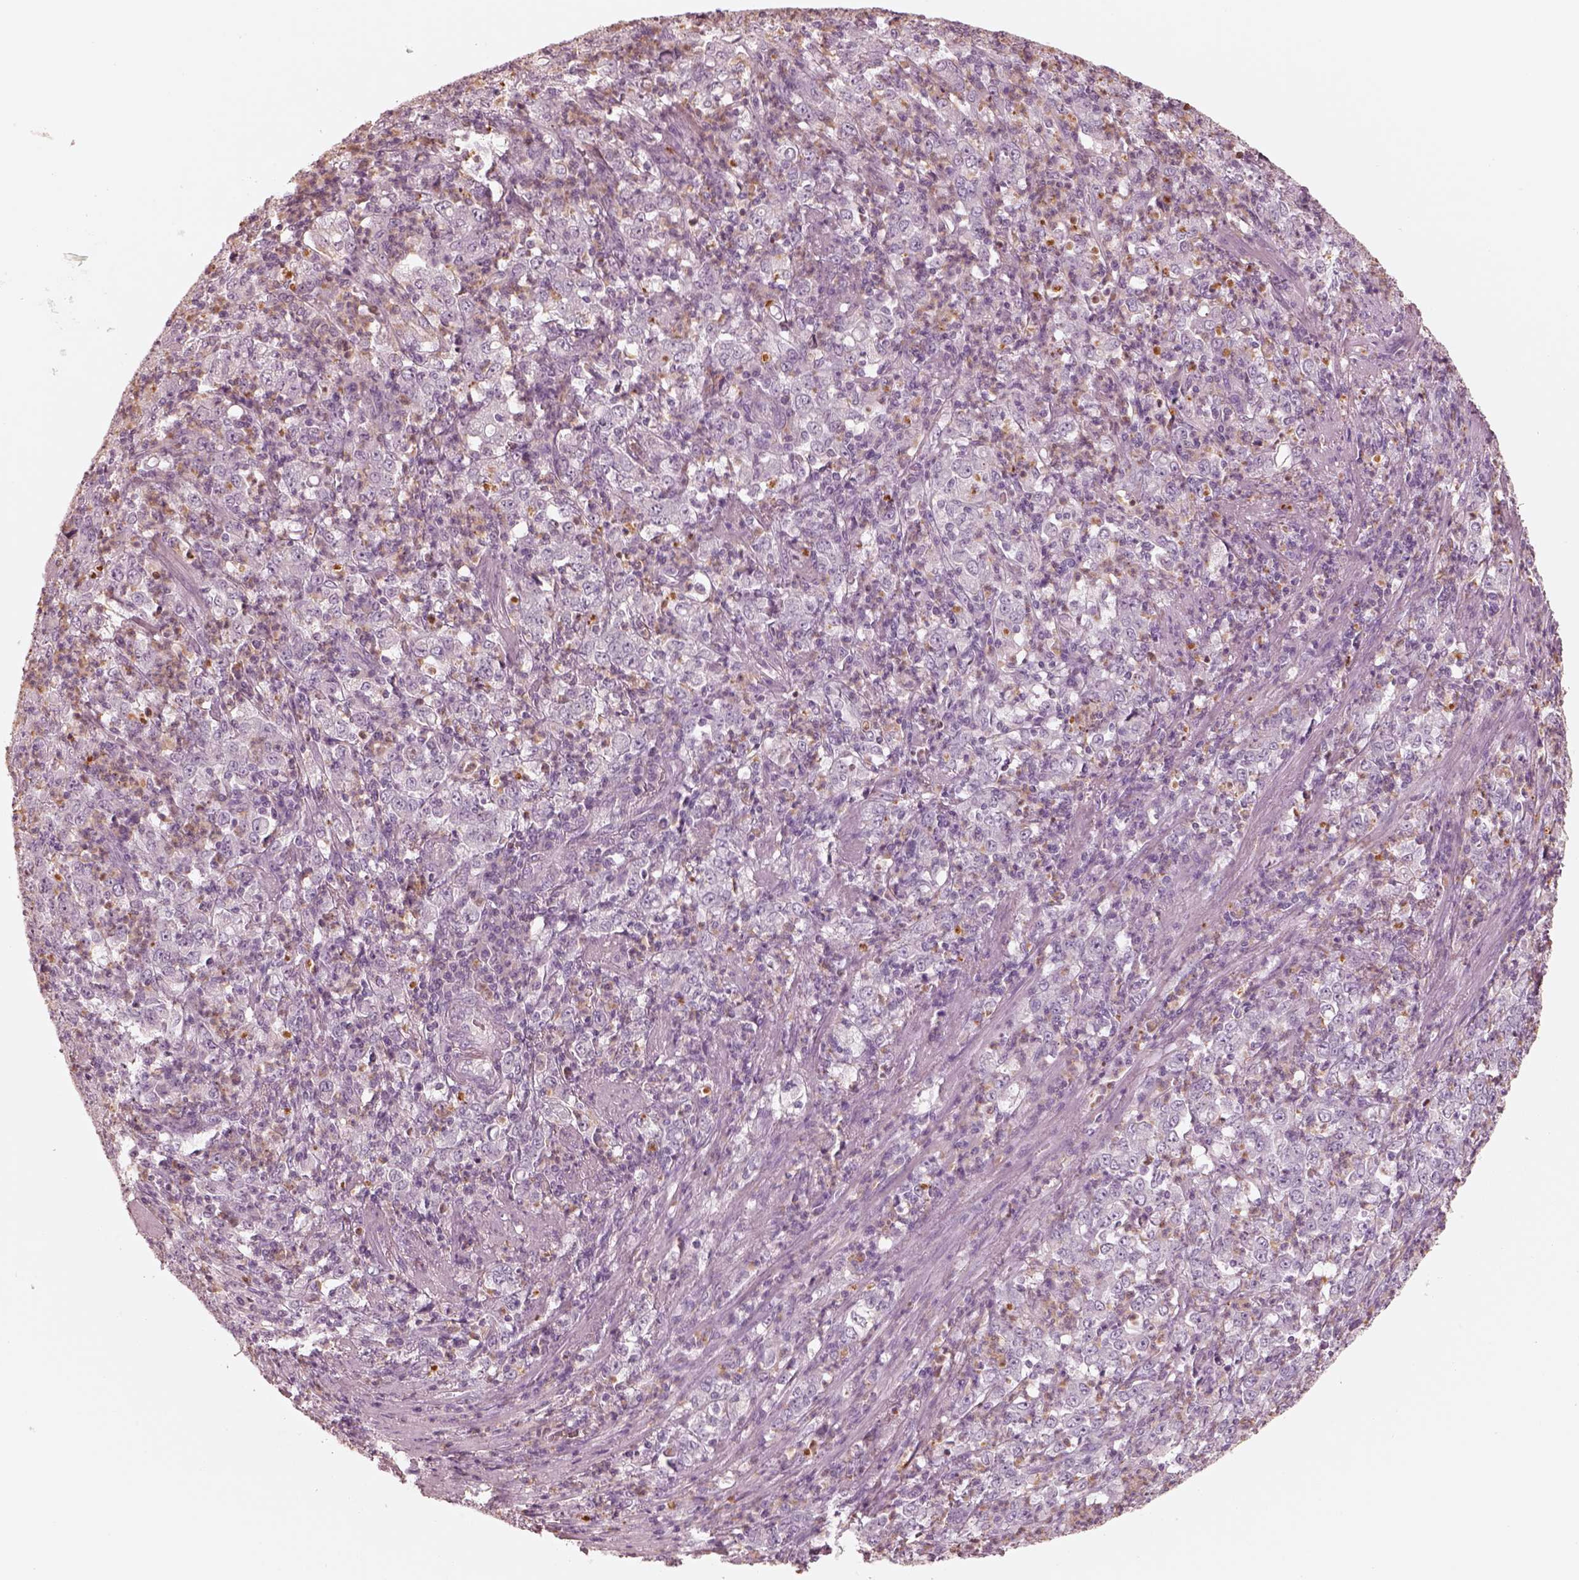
{"staining": {"intensity": "negative", "quantity": "none", "location": "none"}, "tissue": "stomach cancer", "cell_type": "Tumor cells", "image_type": "cancer", "snomed": [{"axis": "morphology", "description": "Adenocarcinoma, NOS"}, {"axis": "topography", "description": "Stomach, lower"}], "caption": "Protein analysis of stomach adenocarcinoma shows no significant expression in tumor cells. (DAB (3,3'-diaminobenzidine) immunohistochemistry (IHC) visualized using brightfield microscopy, high magnification).", "gene": "GPRIN1", "patient": {"sex": "female", "age": 71}}